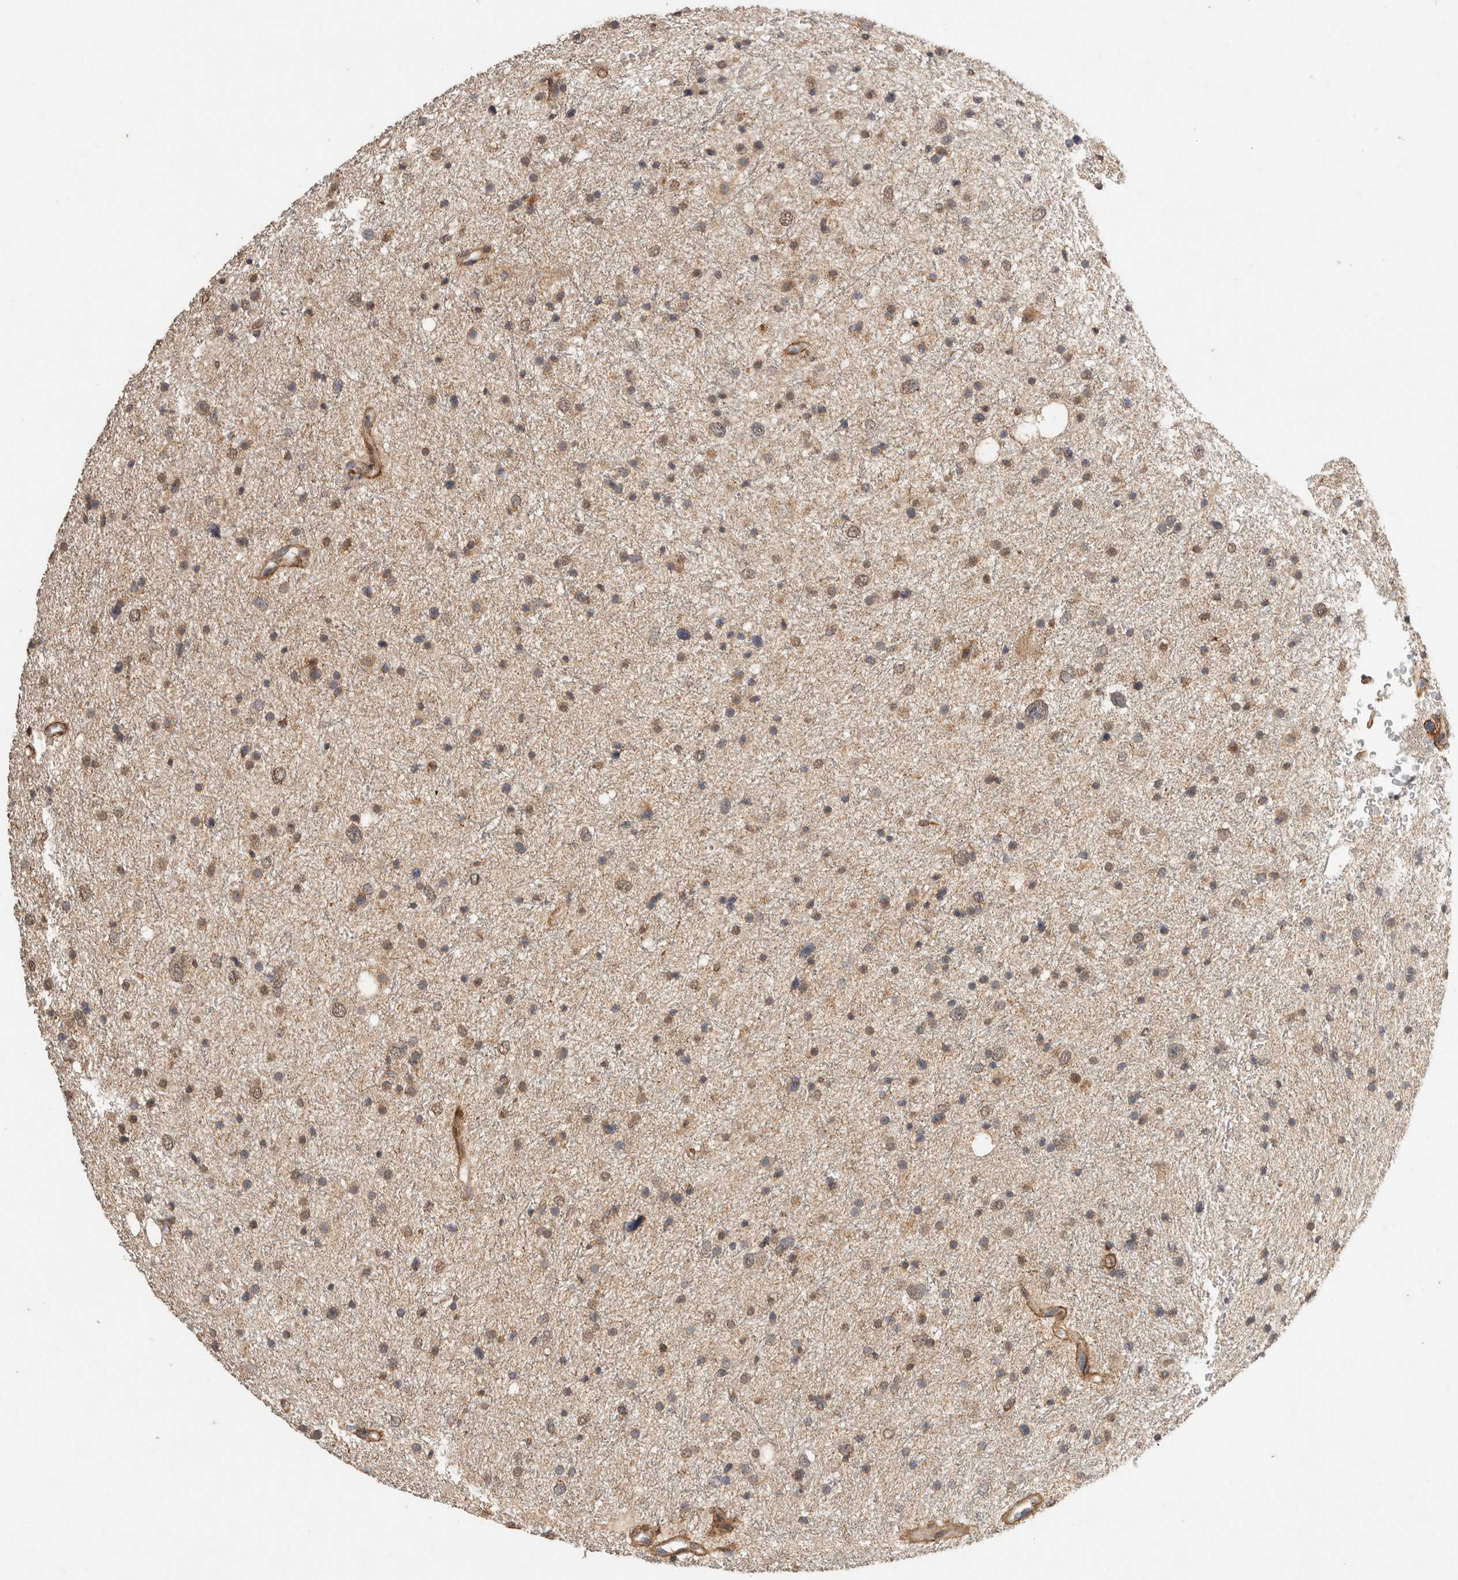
{"staining": {"intensity": "weak", "quantity": "25%-75%", "location": "nuclear"}, "tissue": "glioma", "cell_type": "Tumor cells", "image_type": "cancer", "snomed": [{"axis": "morphology", "description": "Glioma, malignant, Low grade"}, {"axis": "topography", "description": "Brain"}], "caption": "Immunohistochemistry photomicrograph of human low-grade glioma (malignant) stained for a protein (brown), which displays low levels of weak nuclear positivity in approximately 25%-75% of tumor cells.", "gene": "C1QTNF5", "patient": {"sex": "female", "age": 37}}